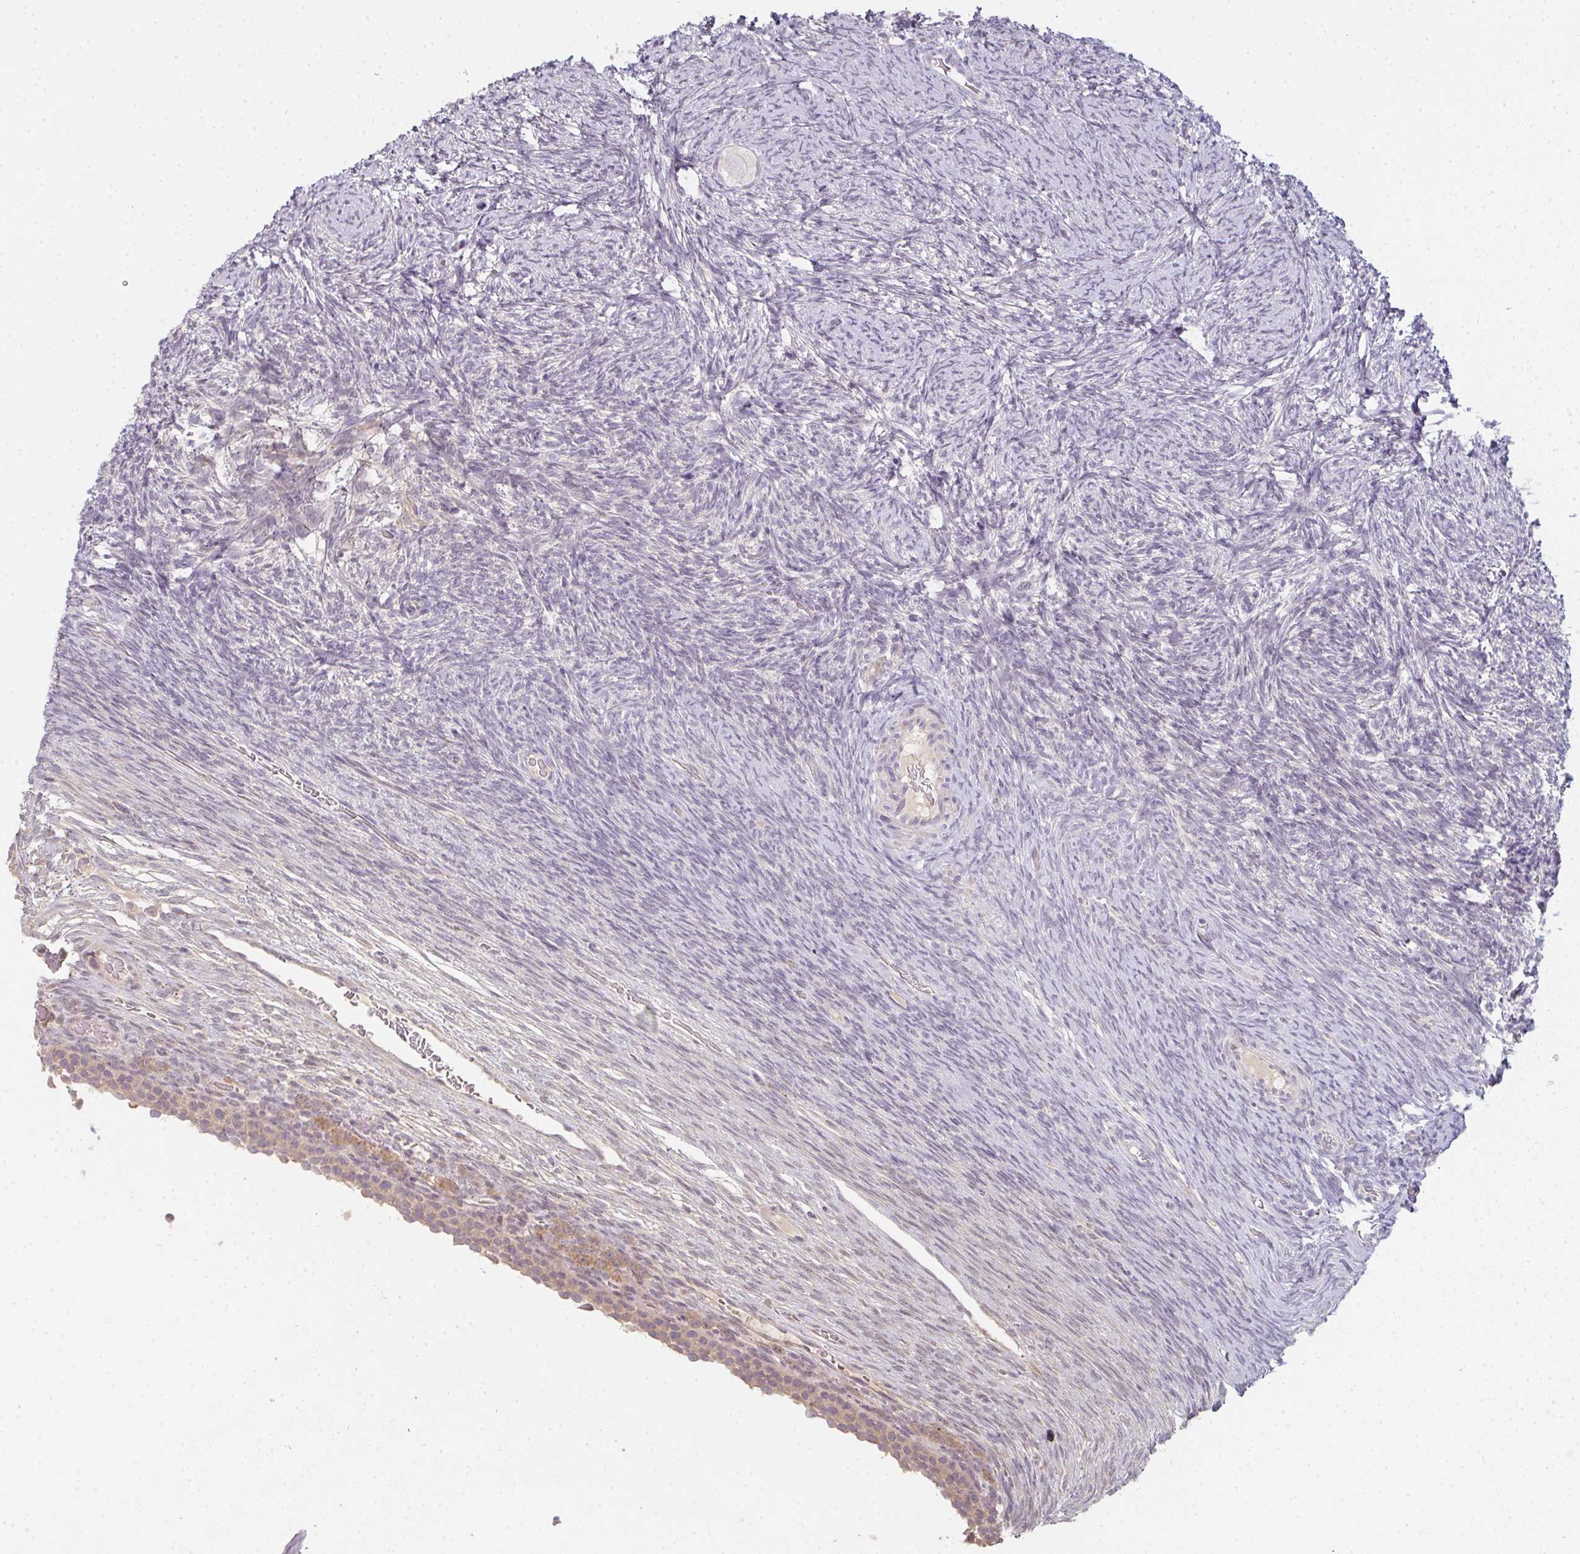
{"staining": {"intensity": "negative", "quantity": "none", "location": "none"}, "tissue": "ovary", "cell_type": "Follicle cells", "image_type": "normal", "snomed": [{"axis": "morphology", "description": "Normal tissue, NOS"}, {"axis": "topography", "description": "Ovary"}], "caption": "An IHC image of unremarkable ovary is shown. There is no staining in follicle cells of ovary.", "gene": "TMEM237", "patient": {"sex": "female", "age": 34}}